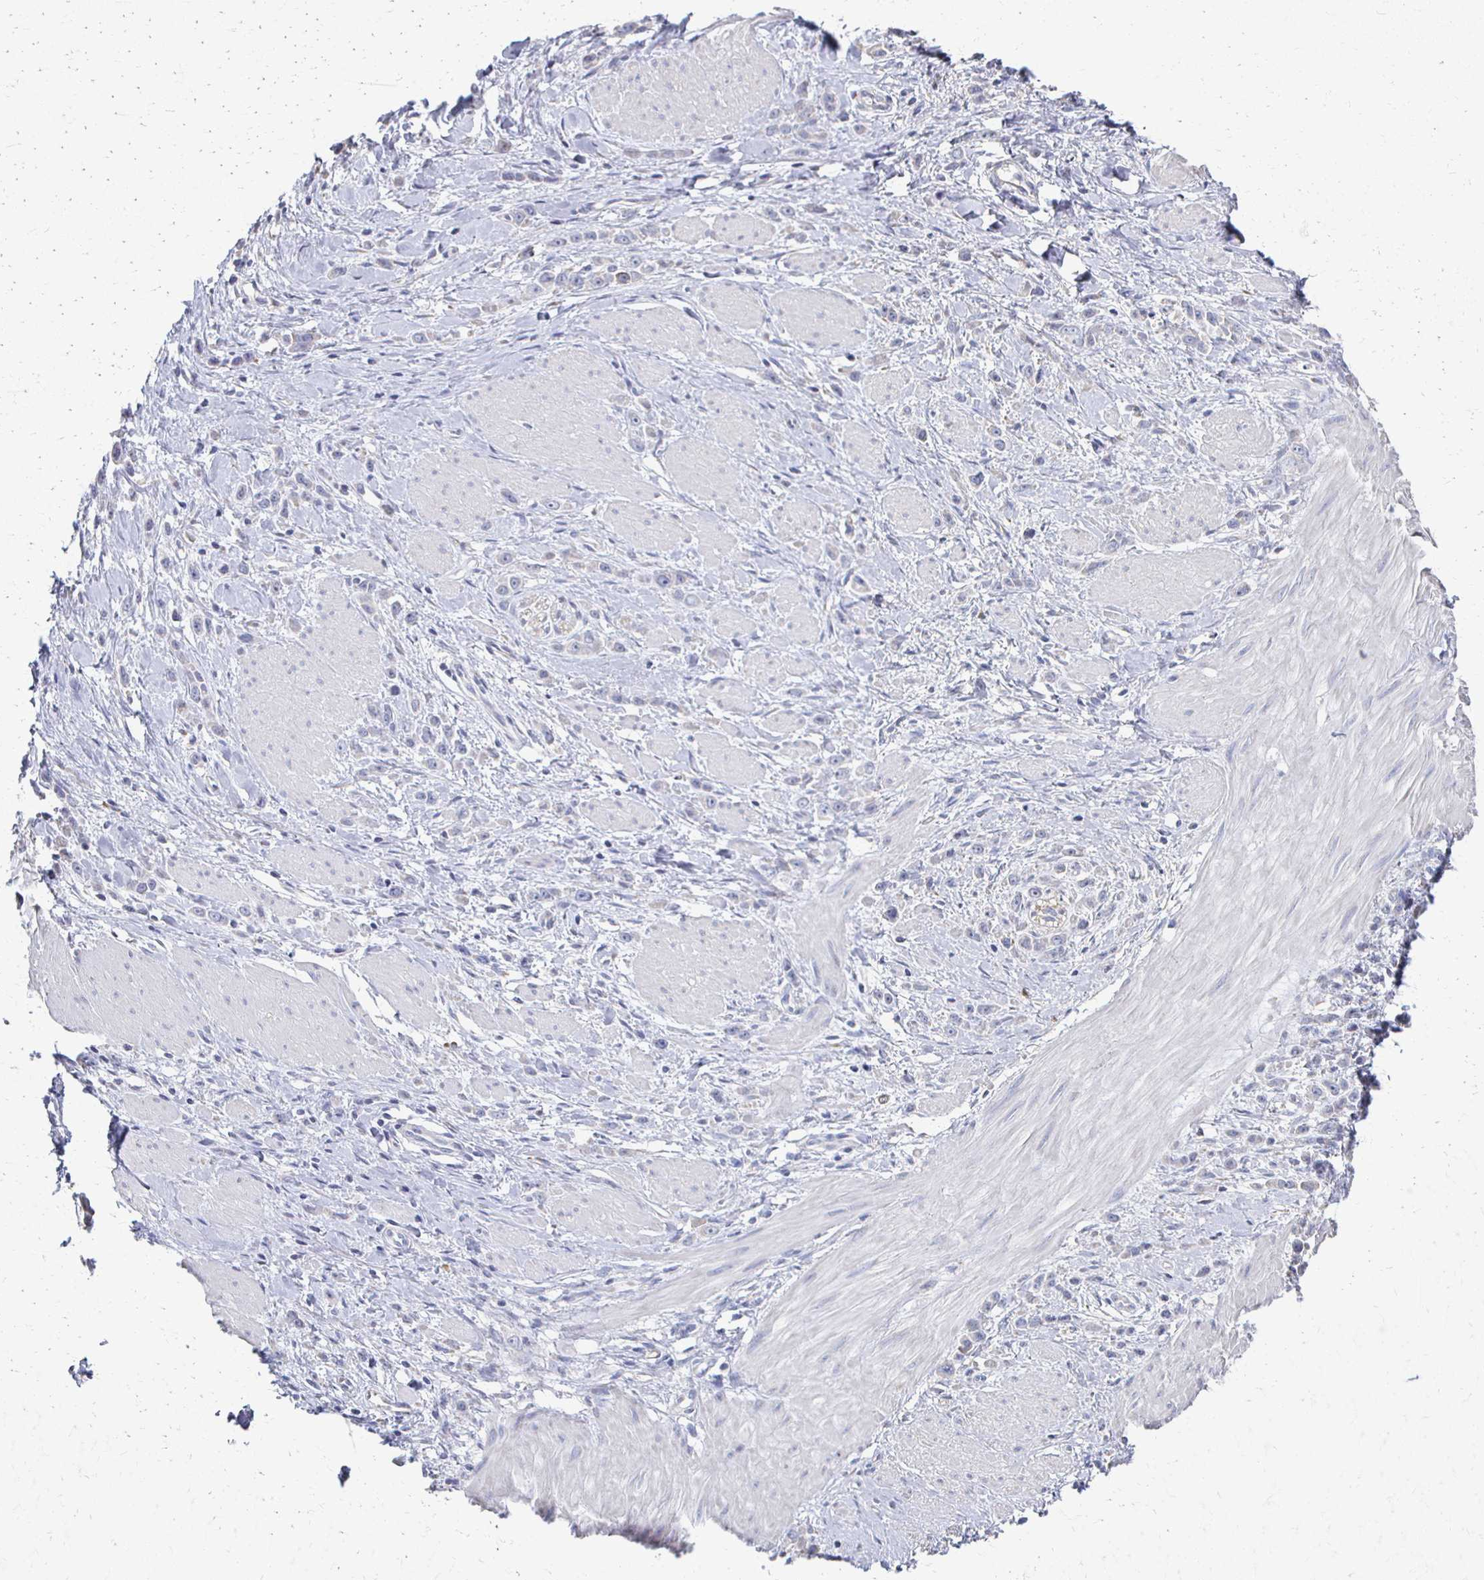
{"staining": {"intensity": "negative", "quantity": "none", "location": "none"}, "tissue": "stomach cancer", "cell_type": "Tumor cells", "image_type": "cancer", "snomed": [{"axis": "morphology", "description": "Adenocarcinoma, NOS"}, {"axis": "topography", "description": "Stomach"}], "caption": "The immunohistochemistry photomicrograph has no significant staining in tumor cells of stomach adenocarcinoma tissue.", "gene": "ATP1A3", "patient": {"sex": "male", "age": 47}}